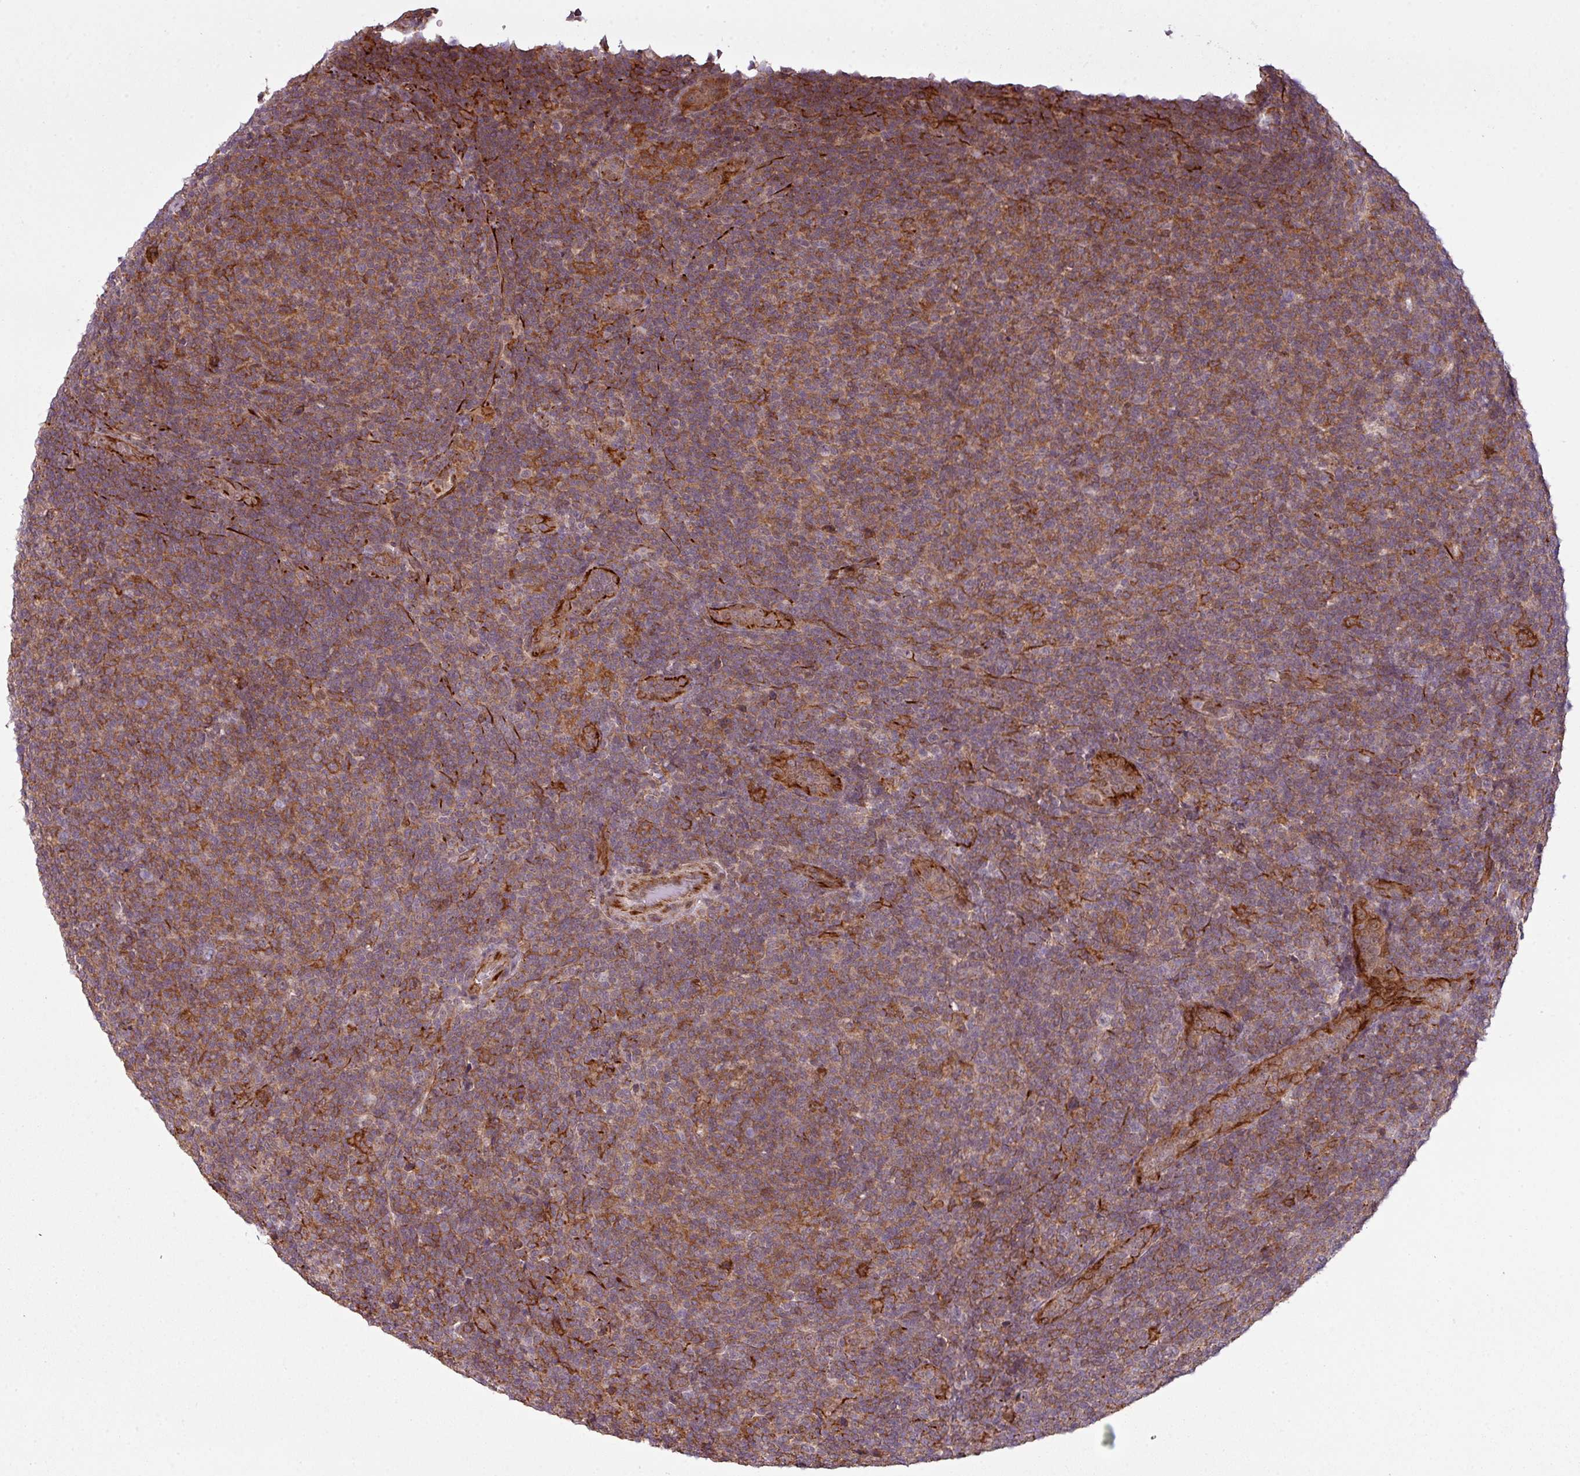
{"staining": {"intensity": "moderate", "quantity": ">75%", "location": "cytoplasmic/membranous"}, "tissue": "lymphoma", "cell_type": "Tumor cells", "image_type": "cancer", "snomed": [{"axis": "morphology", "description": "Malignant lymphoma, non-Hodgkin's type, Low grade"}, {"axis": "topography", "description": "Lymph node"}], "caption": "IHC of lymphoma reveals medium levels of moderate cytoplasmic/membranous expression in about >75% of tumor cells.", "gene": "ZC2HC1C", "patient": {"sex": "male", "age": 66}}